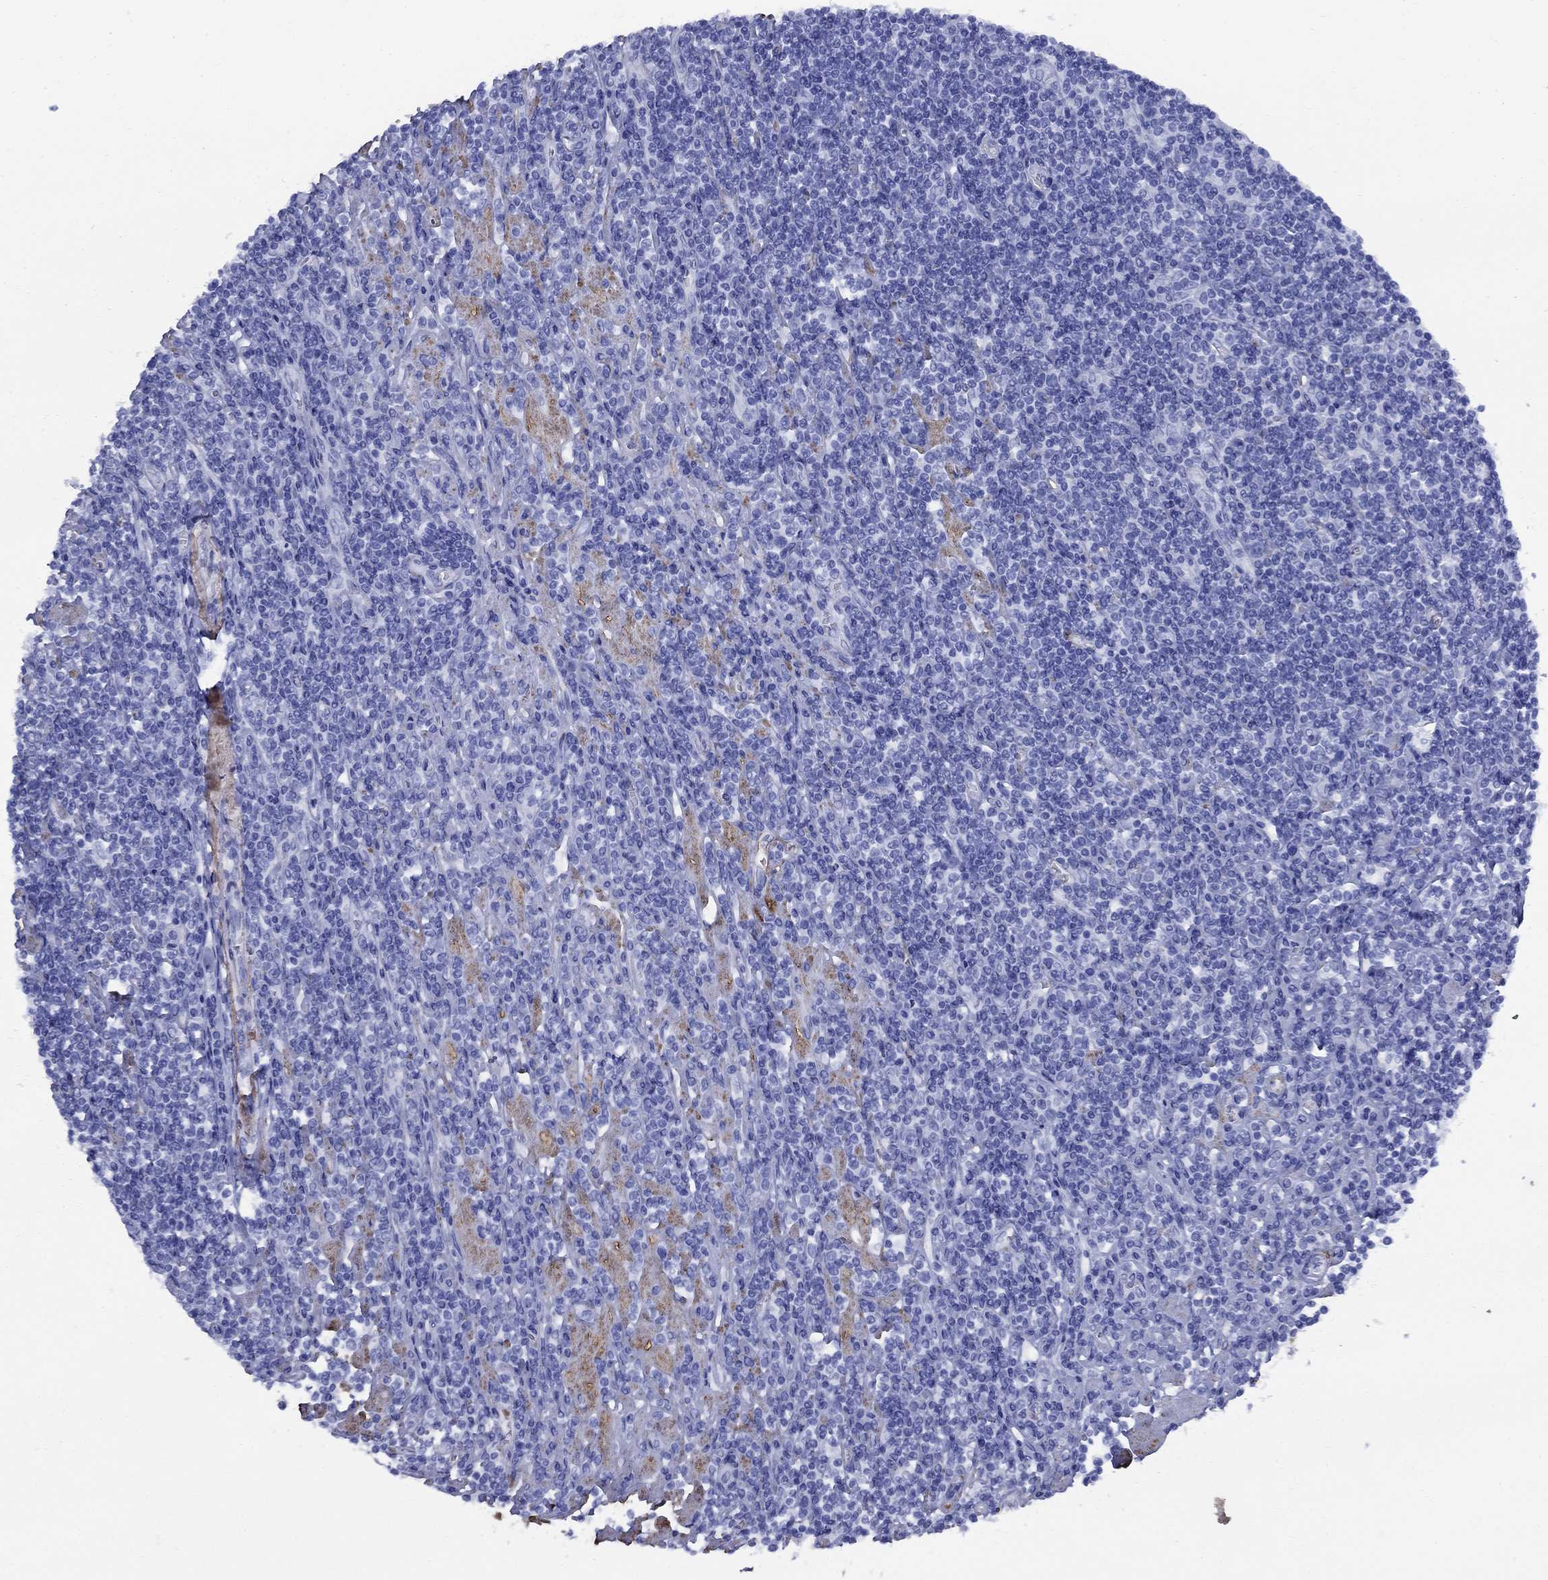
{"staining": {"intensity": "negative", "quantity": "none", "location": "none"}, "tissue": "lymphoma", "cell_type": "Tumor cells", "image_type": "cancer", "snomed": [{"axis": "morphology", "description": "Hodgkin's disease, NOS"}, {"axis": "topography", "description": "Lymph node"}], "caption": "Immunohistochemistry image of human Hodgkin's disease stained for a protein (brown), which exhibits no expression in tumor cells.", "gene": "VTN", "patient": {"sex": "male", "age": 40}}